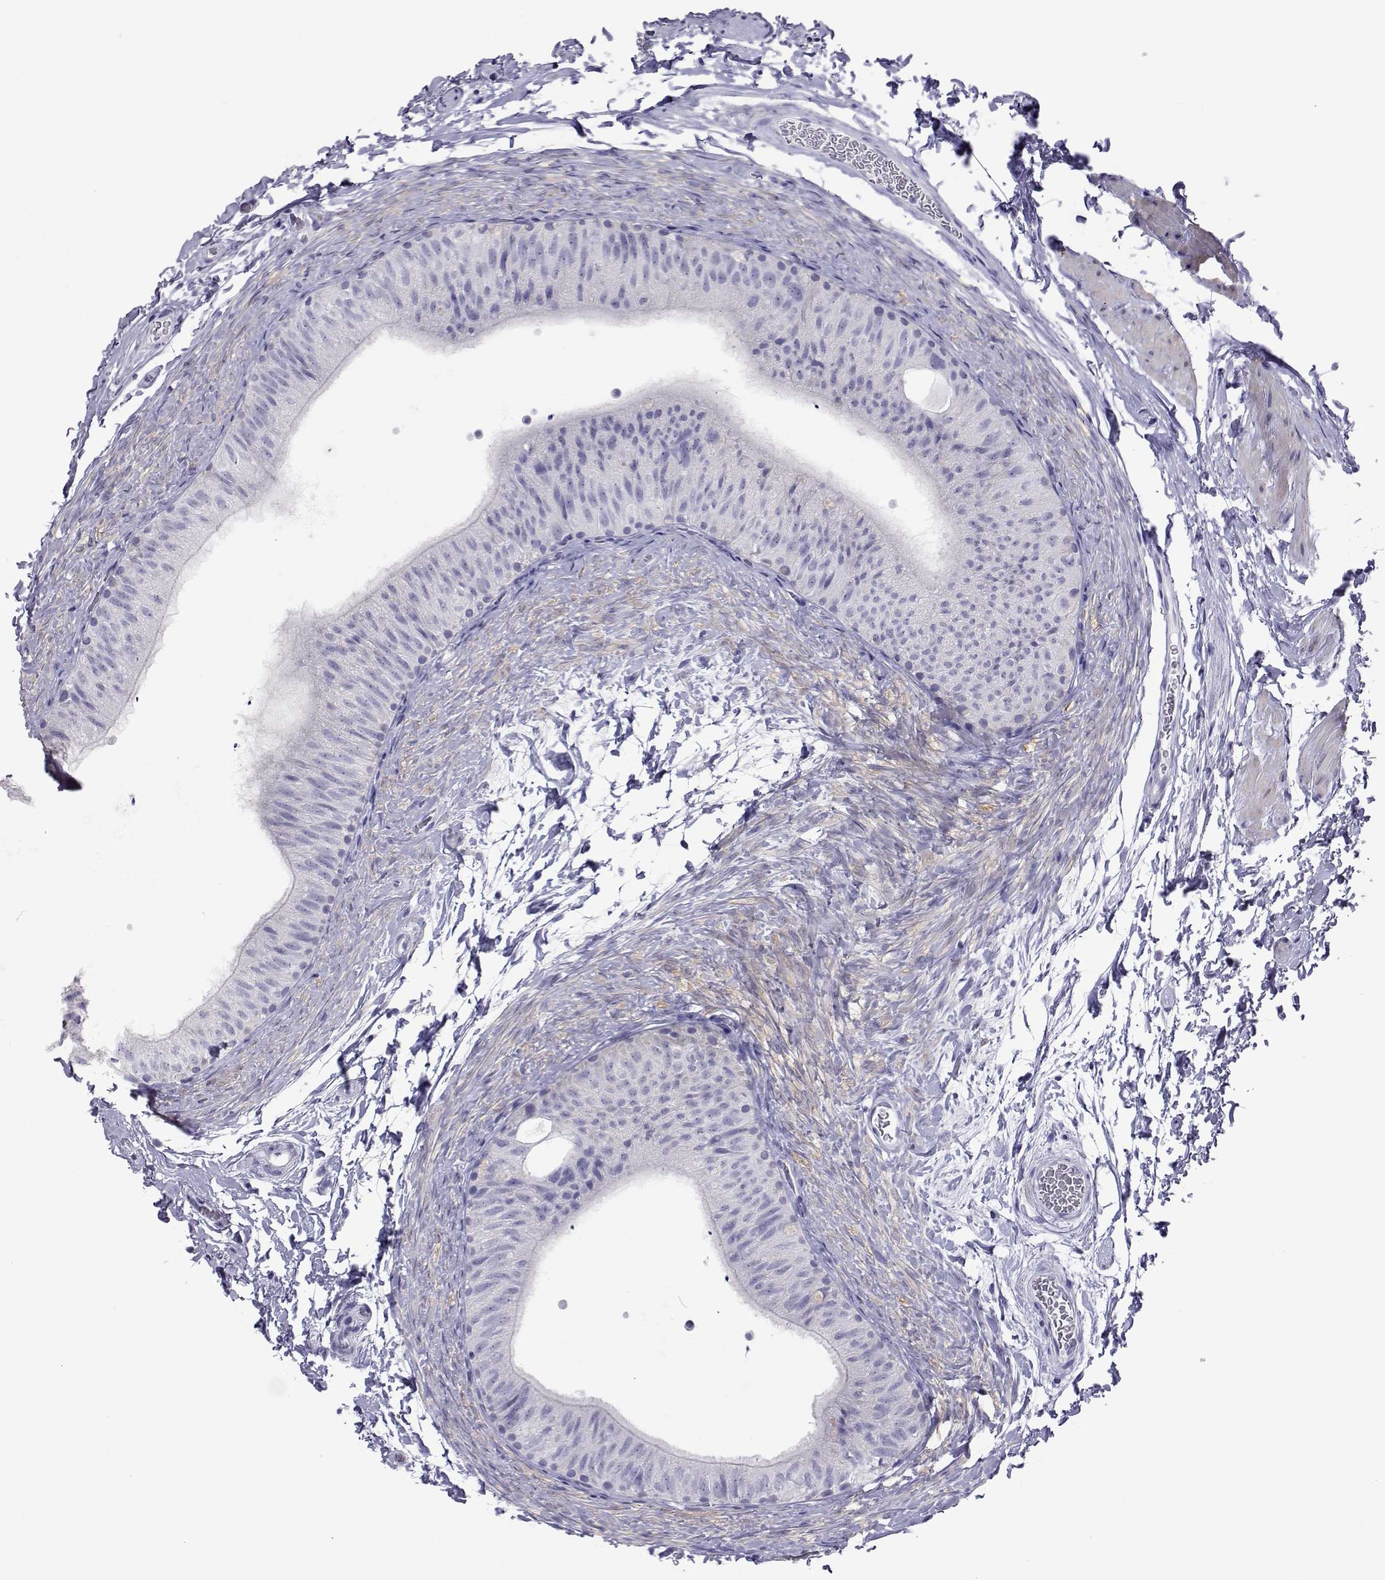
{"staining": {"intensity": "negative", "quantity": "none", "location": "none"}, "tissue": "epididymis", "cell_type": "Glandular cells", "image_type": "normal", "snomed": [{"axis": "morphology", "description": "Normal tissue, NOS"}, {"axis": "topography", "description": "Epididymis, spermatic cord, NOS"}, {"axis": "topography", "description": "Epididymis"}], "caption": "Immunohistochemical staining of unremarkable epididymis displays no significant staining in glandular cells.", "gene": "PLIN4", "patient": {"sex": "male", "age": 31}}